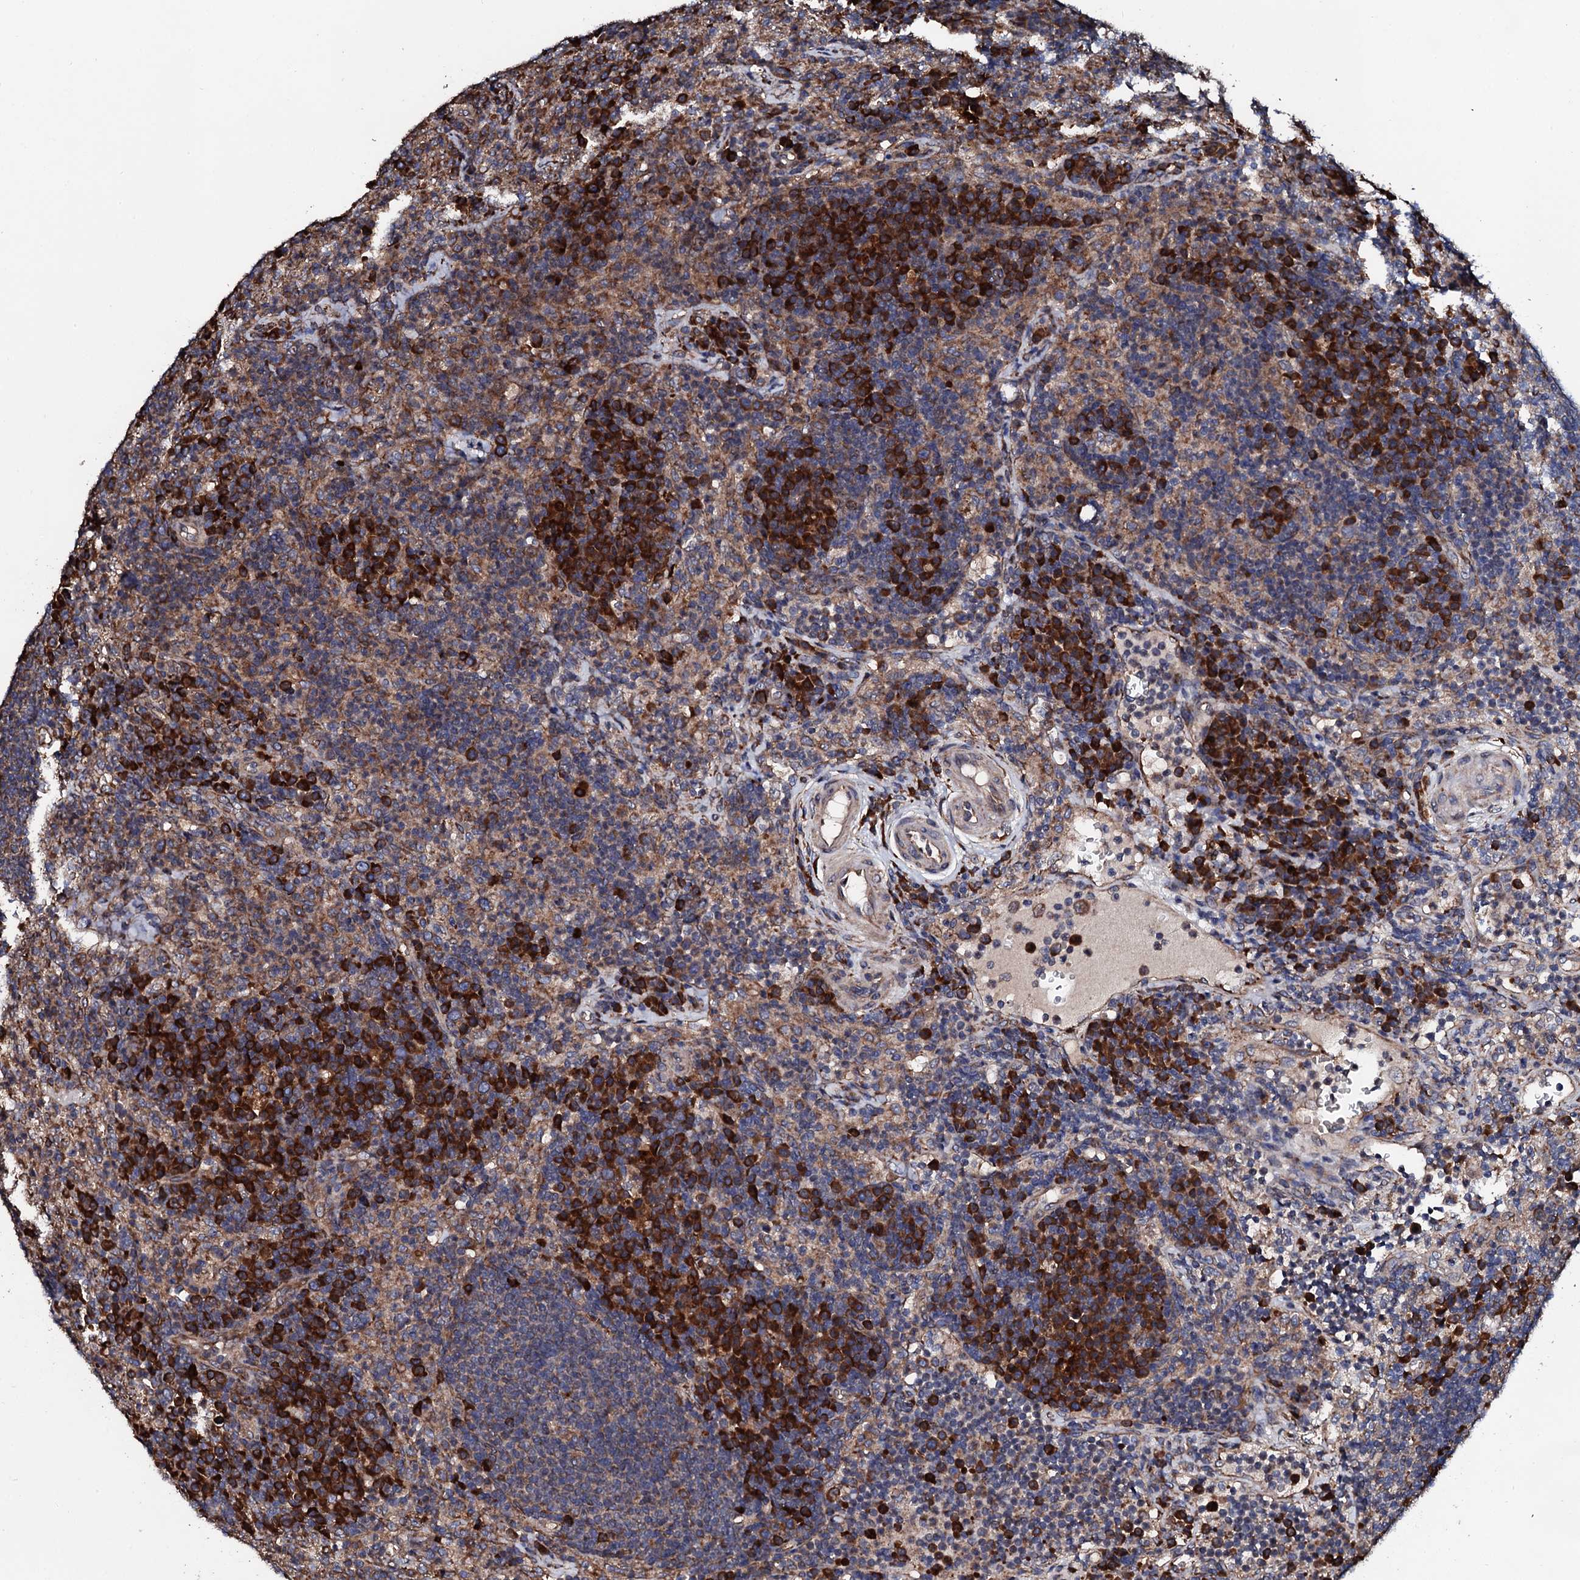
{"staining": {"intensity": "moderate", "quantity": "<25%", "location": "cytoplasmic/membranous"}, "tissue": "lymph node", "cell_type": "Germinal center cells", "image_type": "normal", "snomed": [{"axis": "morphology", "description": "Normal tissue, NOS"}, {"axis": "topography", "description": "Lymph node"}], "caption": "Immunohistochemical staining of normal lymph node reveals moderate cytoplasmic/membranous protein staining in about <25% of germinal center cells.", "gene": "CKAP5", "patient": {"sex": "female", "age": 70}}